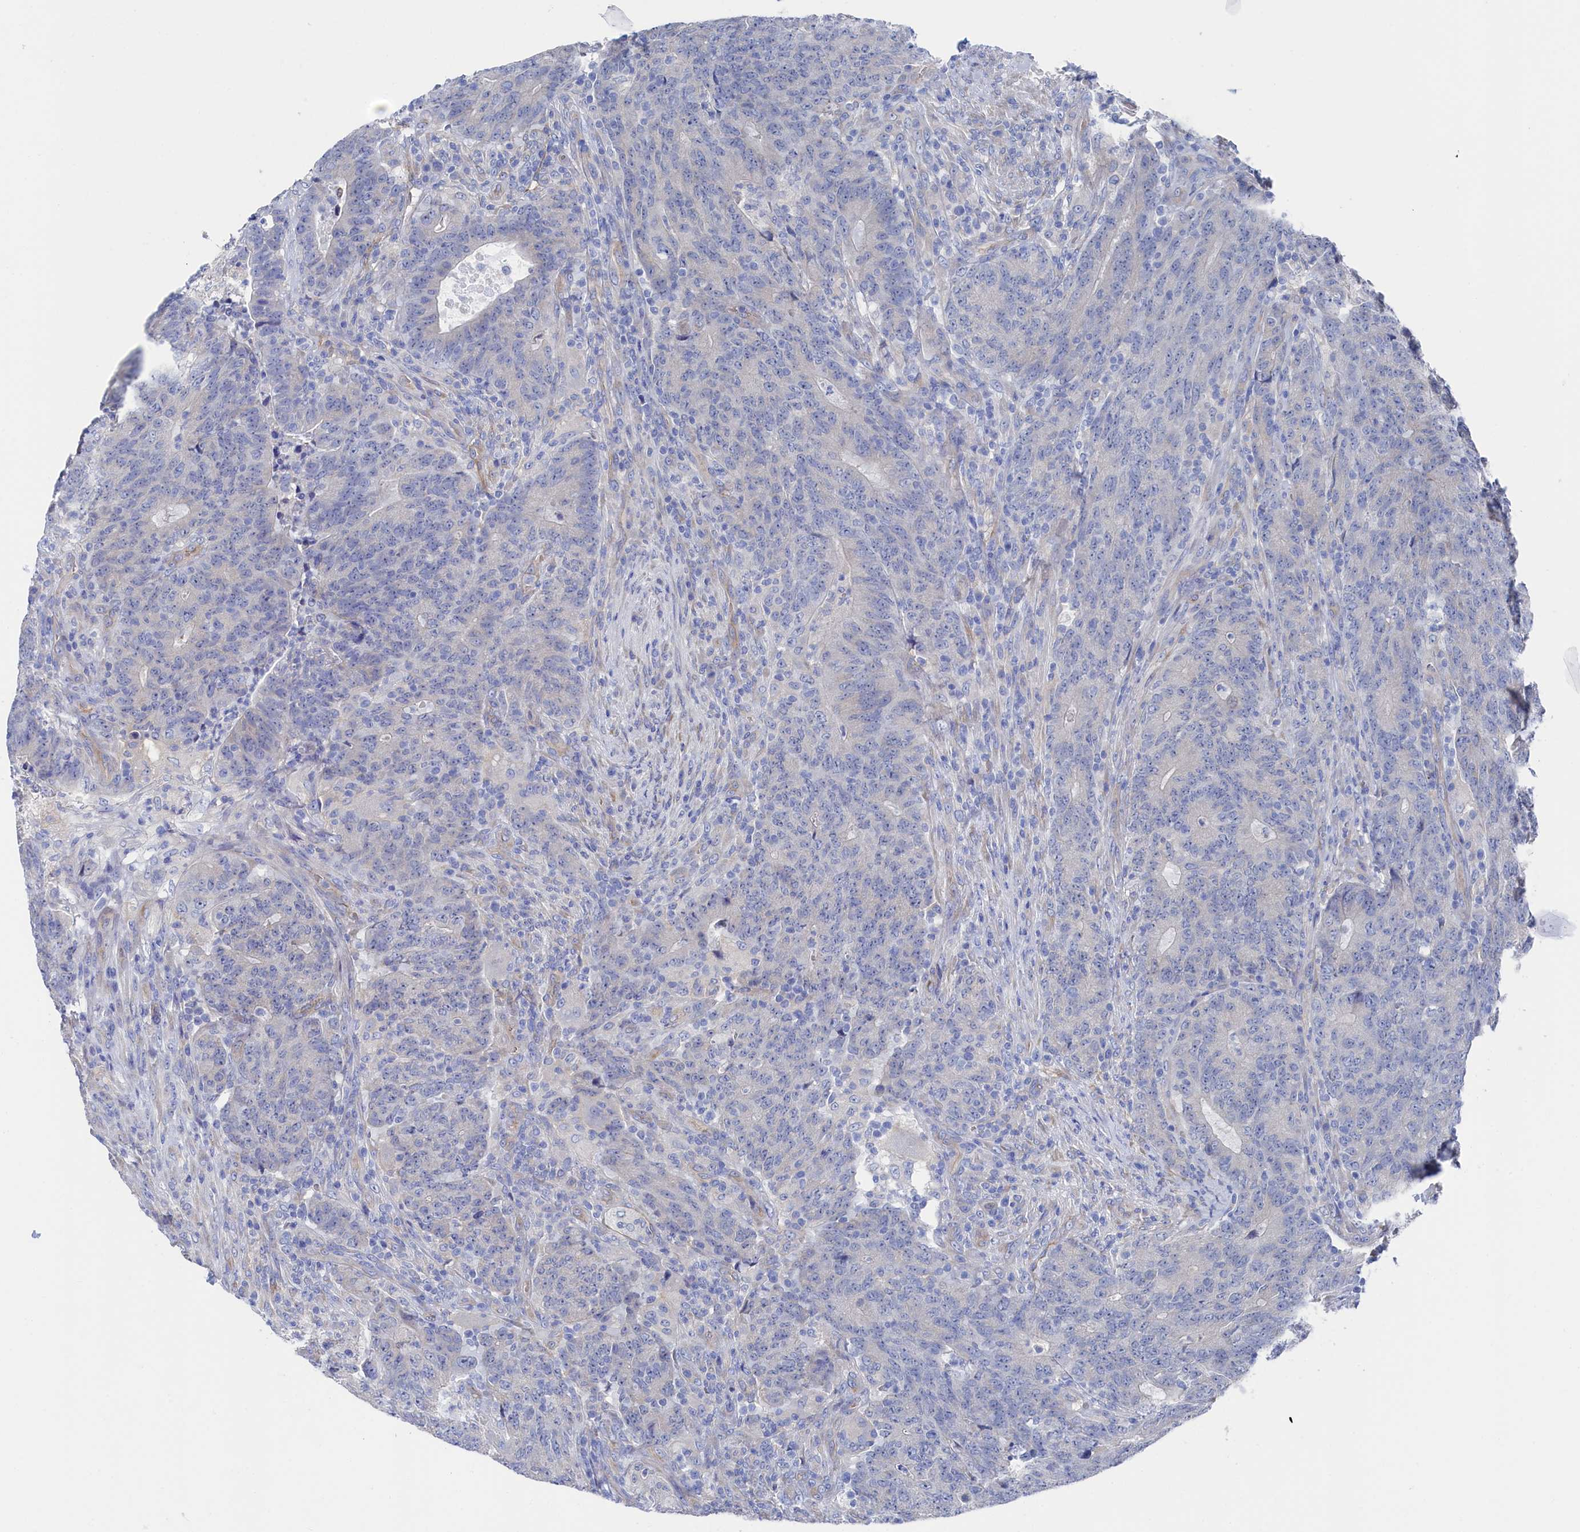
{"staining": {"intensity": "negative", "quantity": "none", "location": "none"}, "tissue": "colorectal cancer", "cell_type": "Tumor cells", "image_type": "cancer", "snomed": [{"axis": "morphology", "description": "Adenocarcinoma, NOS"}, {"axis": "topography", "description": "Colon"}], "caption": "This is an immunohistochemistry image of human adenocarcinoma (colorectal). There is no staining in tumor cells.", "gene": "TMOD2", "patient": {"sex": "female", "age": 75}}